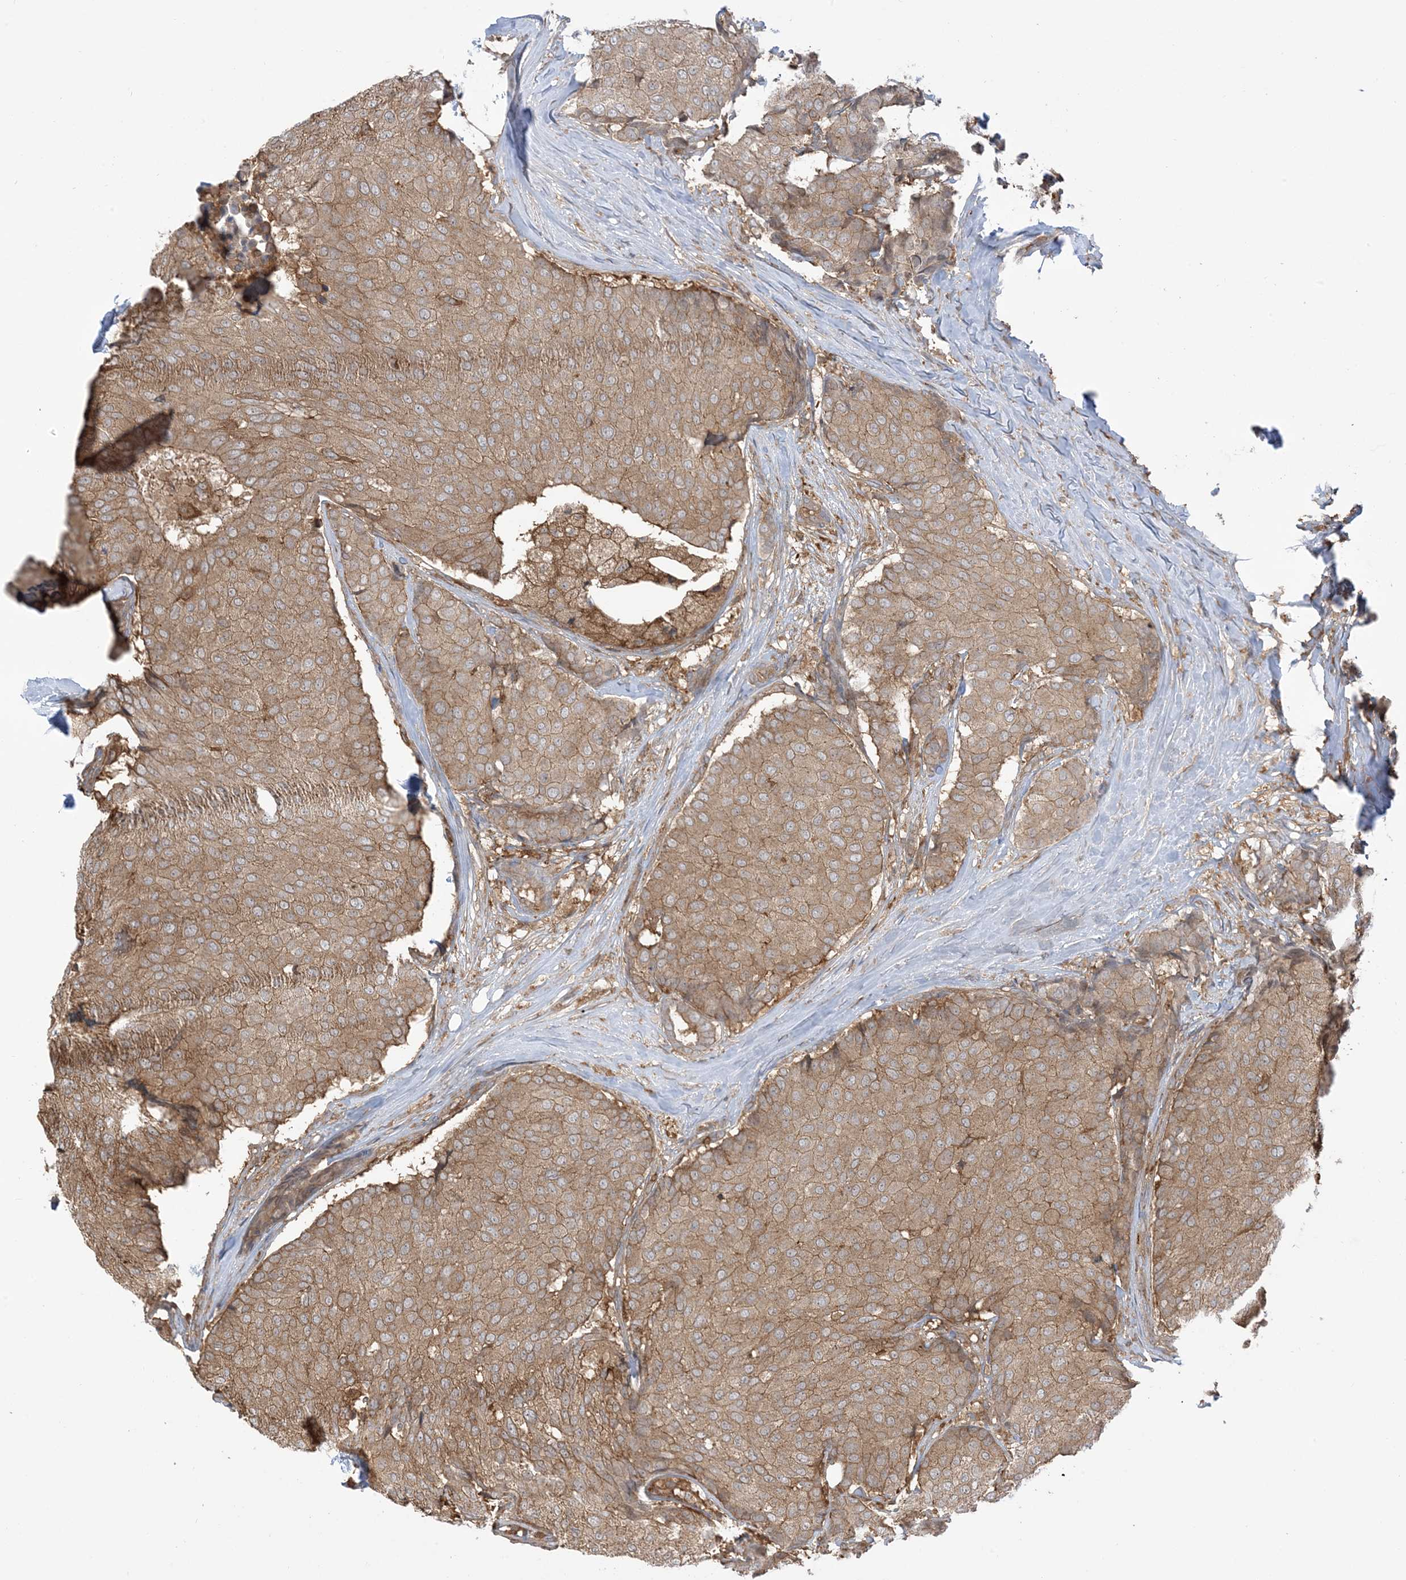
{"staining": {"intensity": "moderate", "quantity": ">75%", "location": "cytoplasmic/membranous"}, "tissue": "breast cancer", "cell_type": "Tumor cells", "image_type": "cancer", "snomed": [{"axis": "morphology", "description": "Duct carcinoma"}, {"axis": "topography", "description": "Breast"}], "caption": "Immunohistochemical staining of breast cancer exhibits moderate cytoplasmic/membranous protein positivity in approximately >75% of tumor cells. The protein is stained brown, and the nuclei are stained in blue (DAB (3,3'-diaminobenzidine) IHC with brightfield microscopy, high magnification).", "gene": "CAPZB", "patient": {"sex": "female", "age": 75}}